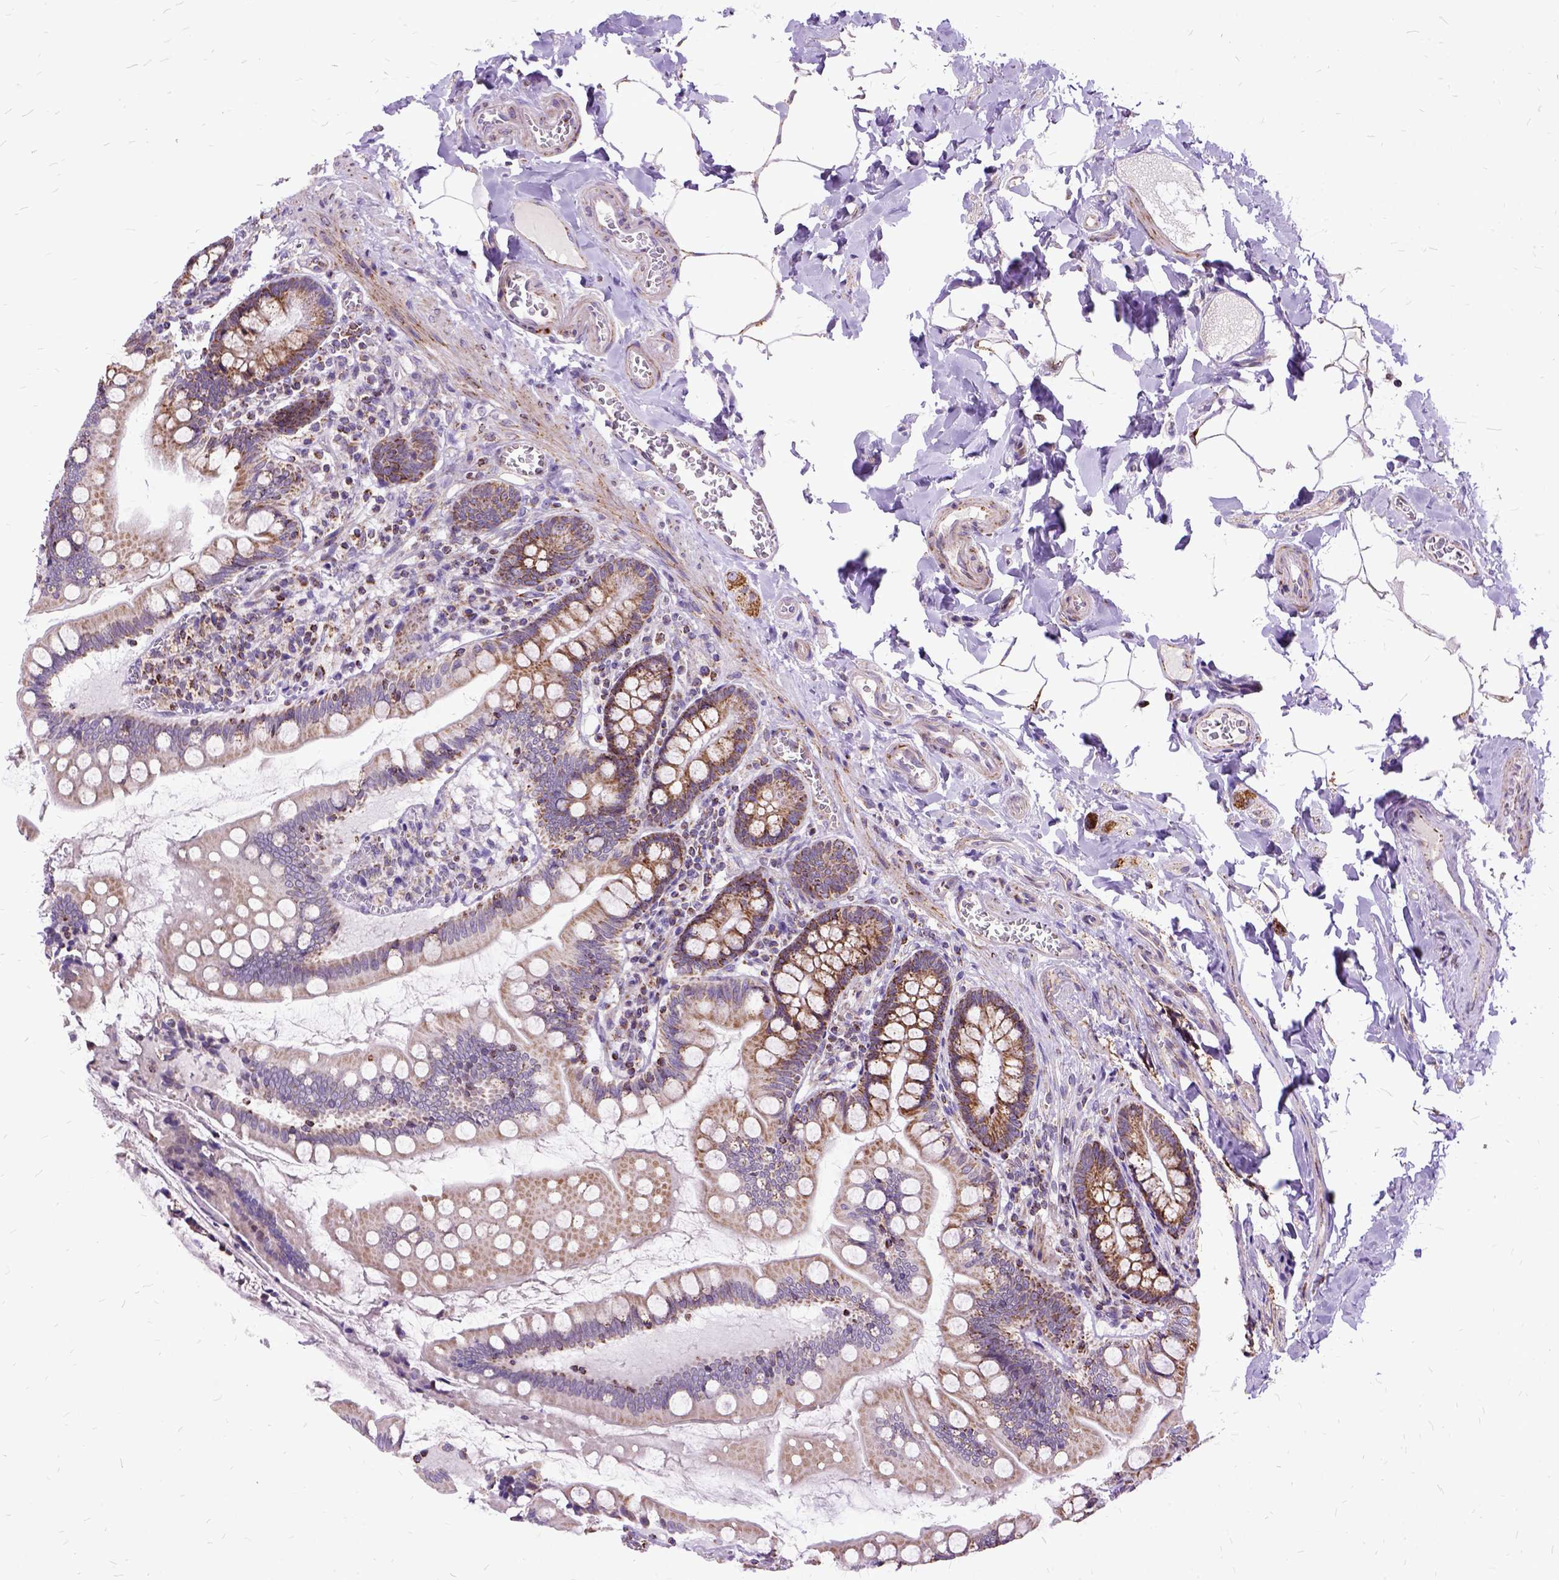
{"staining": {"intensity": "moderate", "quantity": "25%-75%", "location": "cytoplasmic/membranous"}, "tissue": "small intestine", "cell_type": "Glandular cells", "image_type": "normal", "snomed": [{"axis": "morphology", "description": "Normal tissue, NOS"}, {"axis": "topography", "description": "Small intestine"}], "caption": "Human small intestine stained for a protein (brown) demonstrates moderate cytoplasmic/membranous positive positivity in about 25%-75% of glandular cells.", "gene": "OXCT1", "patient": {"sex": "female", "age": 56}}